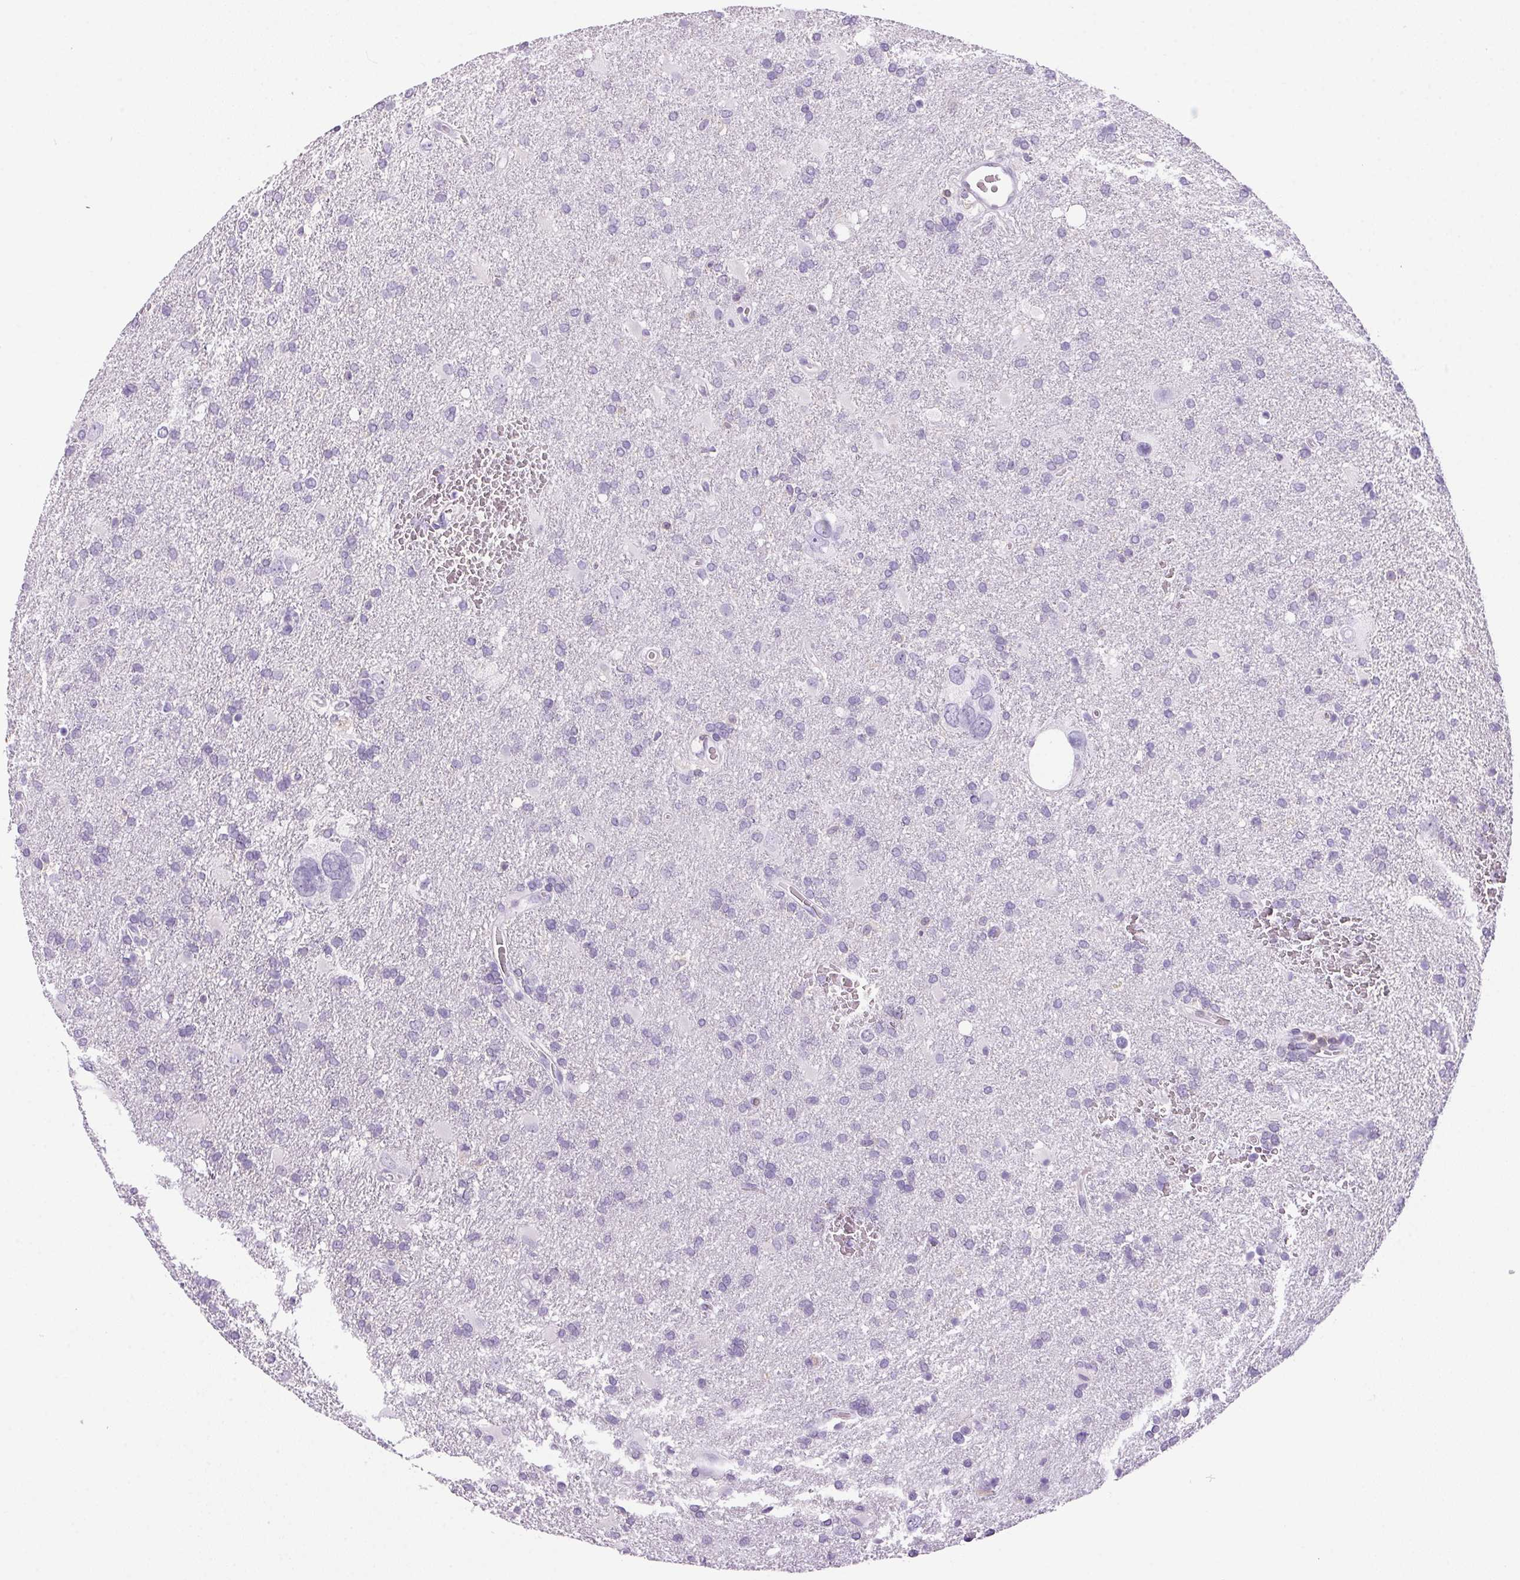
{"staining": {"intensity": "negative", "quantity": "none", "location": "none"}, "tissue": "glioma", "cell_type": "Tumor cells", "image_type": "cancer", "snomed": [{"axis": "morphology", "description": "Glioma, malignant, Low grade"}, {"axis": "topography", "description": "Brain"}], "caption": "An immunohistochemistry (IHC) micrograph of malignant glioma (low-grade) is shown. There is no staining in tumor cells of malignant glioma (low-grade).", "gene": "S100A2", "patient": {"sex": "male", "age": 66}}